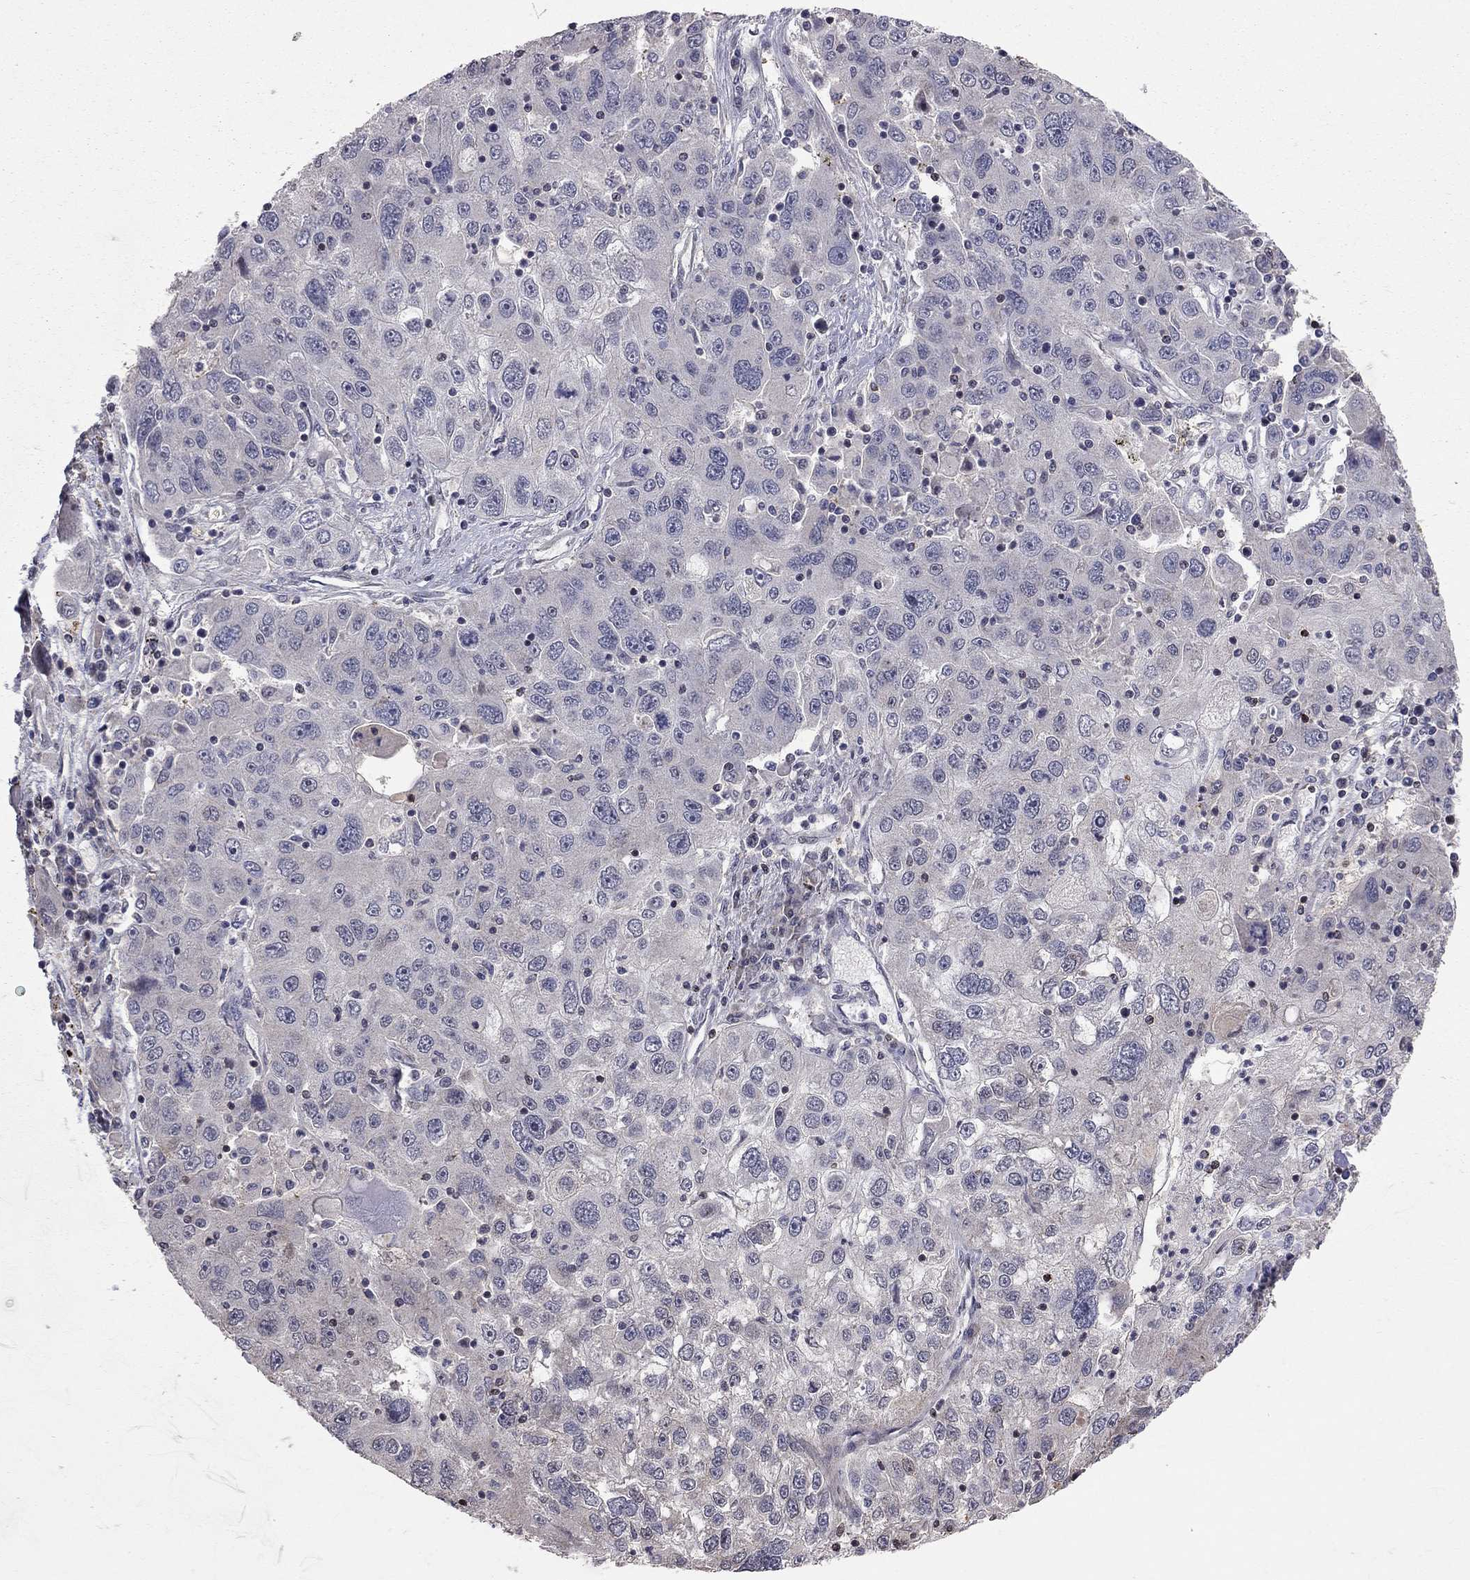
{"staining": {"intensity": "negative", "quantity": "none", "location": "none"}, "tissue": "stomach cancer", "cell_type": "Tumor cells", "image_type": "cancer", "snomed": [{"axis": "morphology", "description": "Adenocarcinoma, NOS"}, {"axis": "topography", "description": "Stomach"}], "caption": "DAB (3,3'-diaminobenzidine) immunohistochemical staining of adenocarcinoma (stomach) shows no significant staining in tumor cells.", "gene": "HDAC3", "patient": {"sex": "male", "age": 56}}